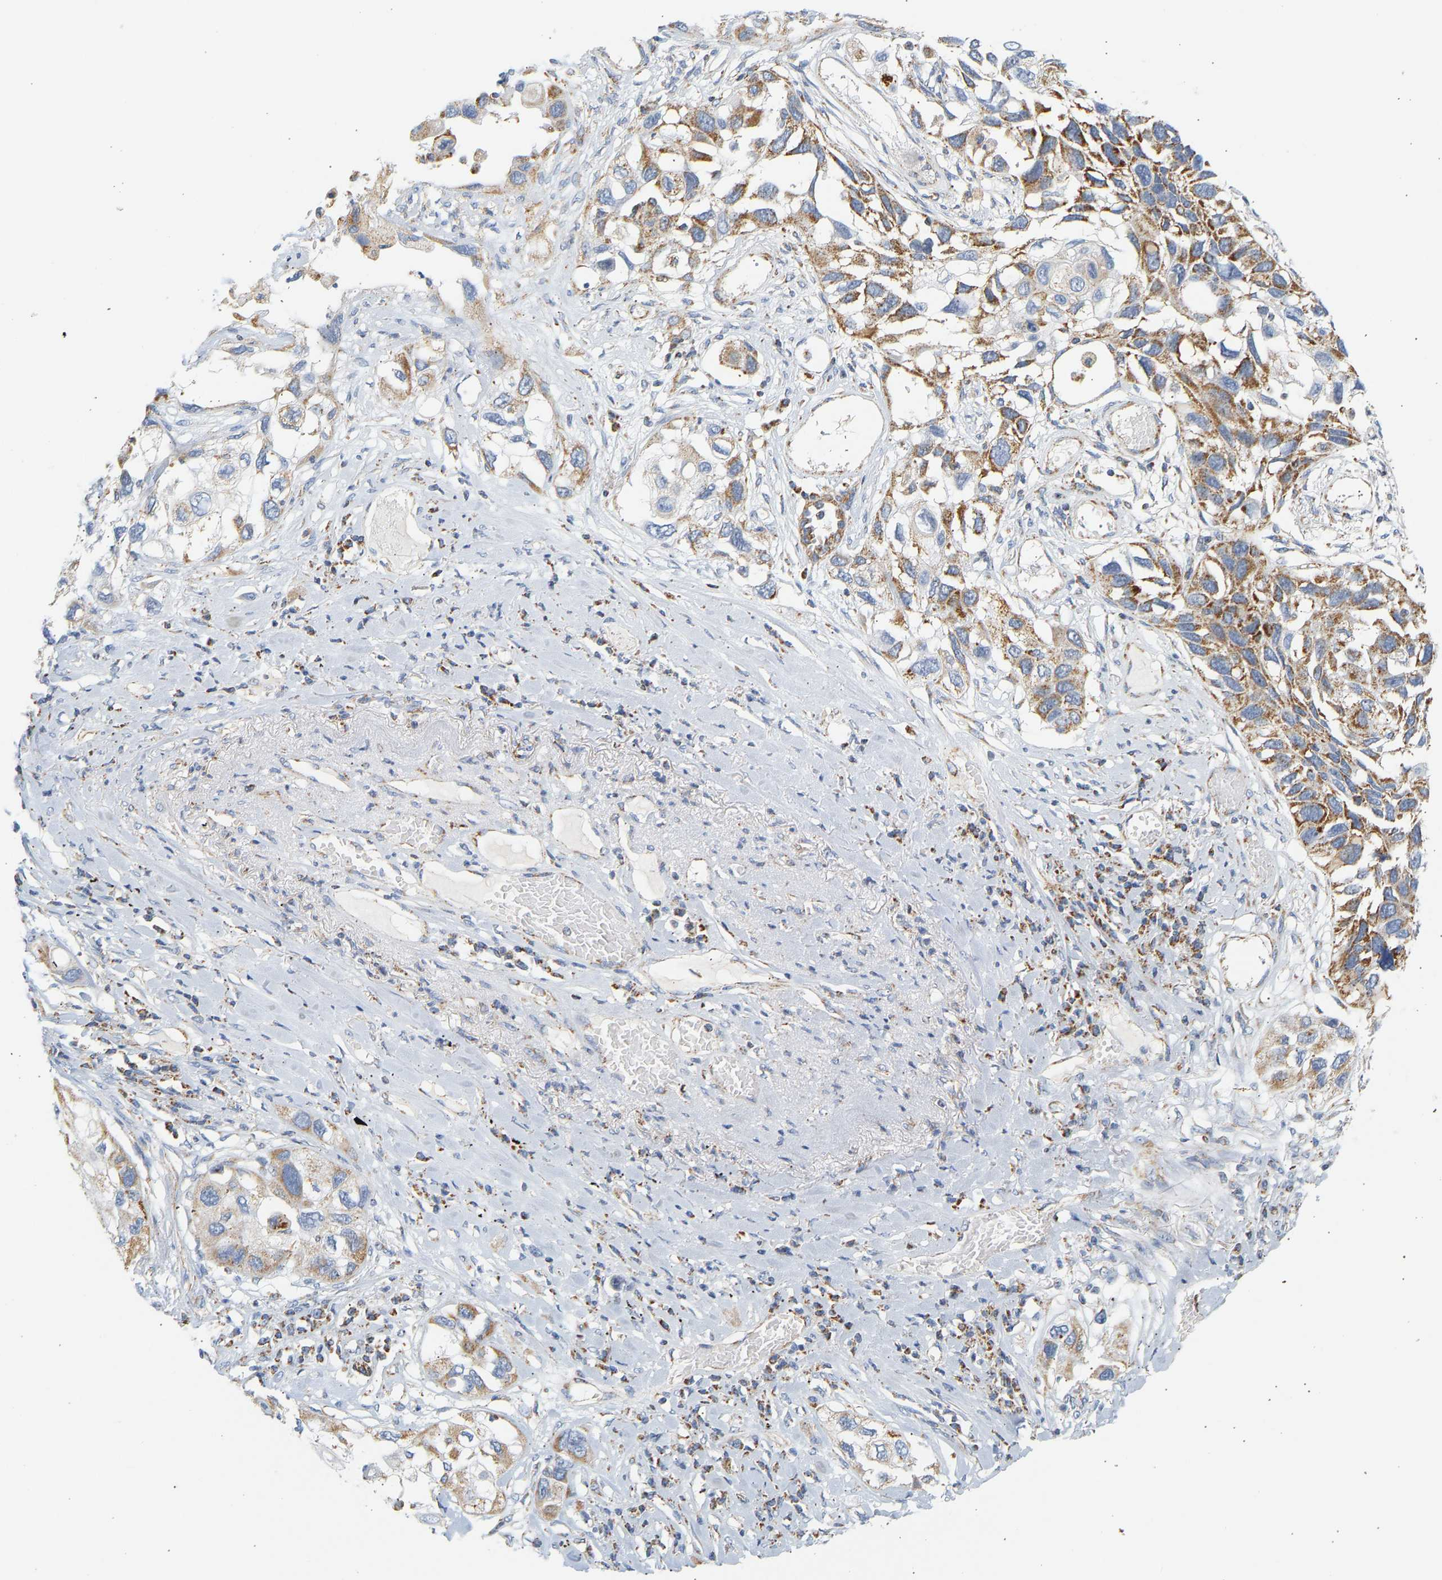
{"staining": {"intensity": "moderate", "quantity": ">75%", "location": "cytoplasmic/membranous"}, "tissue": "lung cancer", "cell_type": "Tumor cells", "image_type": "cancer", "snomed": [{"axis": "morphology", "description": "Squamous cell carcinoma, NOS"}, {"axis": "topography", "description": "Lung"}], "caption": "Lung squamous cell carcinoma stained with DAB IHC demonstrates medium levels of moderate cytoplasmic/membranous staining in approximately >75% of tumor cells.", "gene": "GRPEL2", "patient": {"sex": "male", "age": 71}}